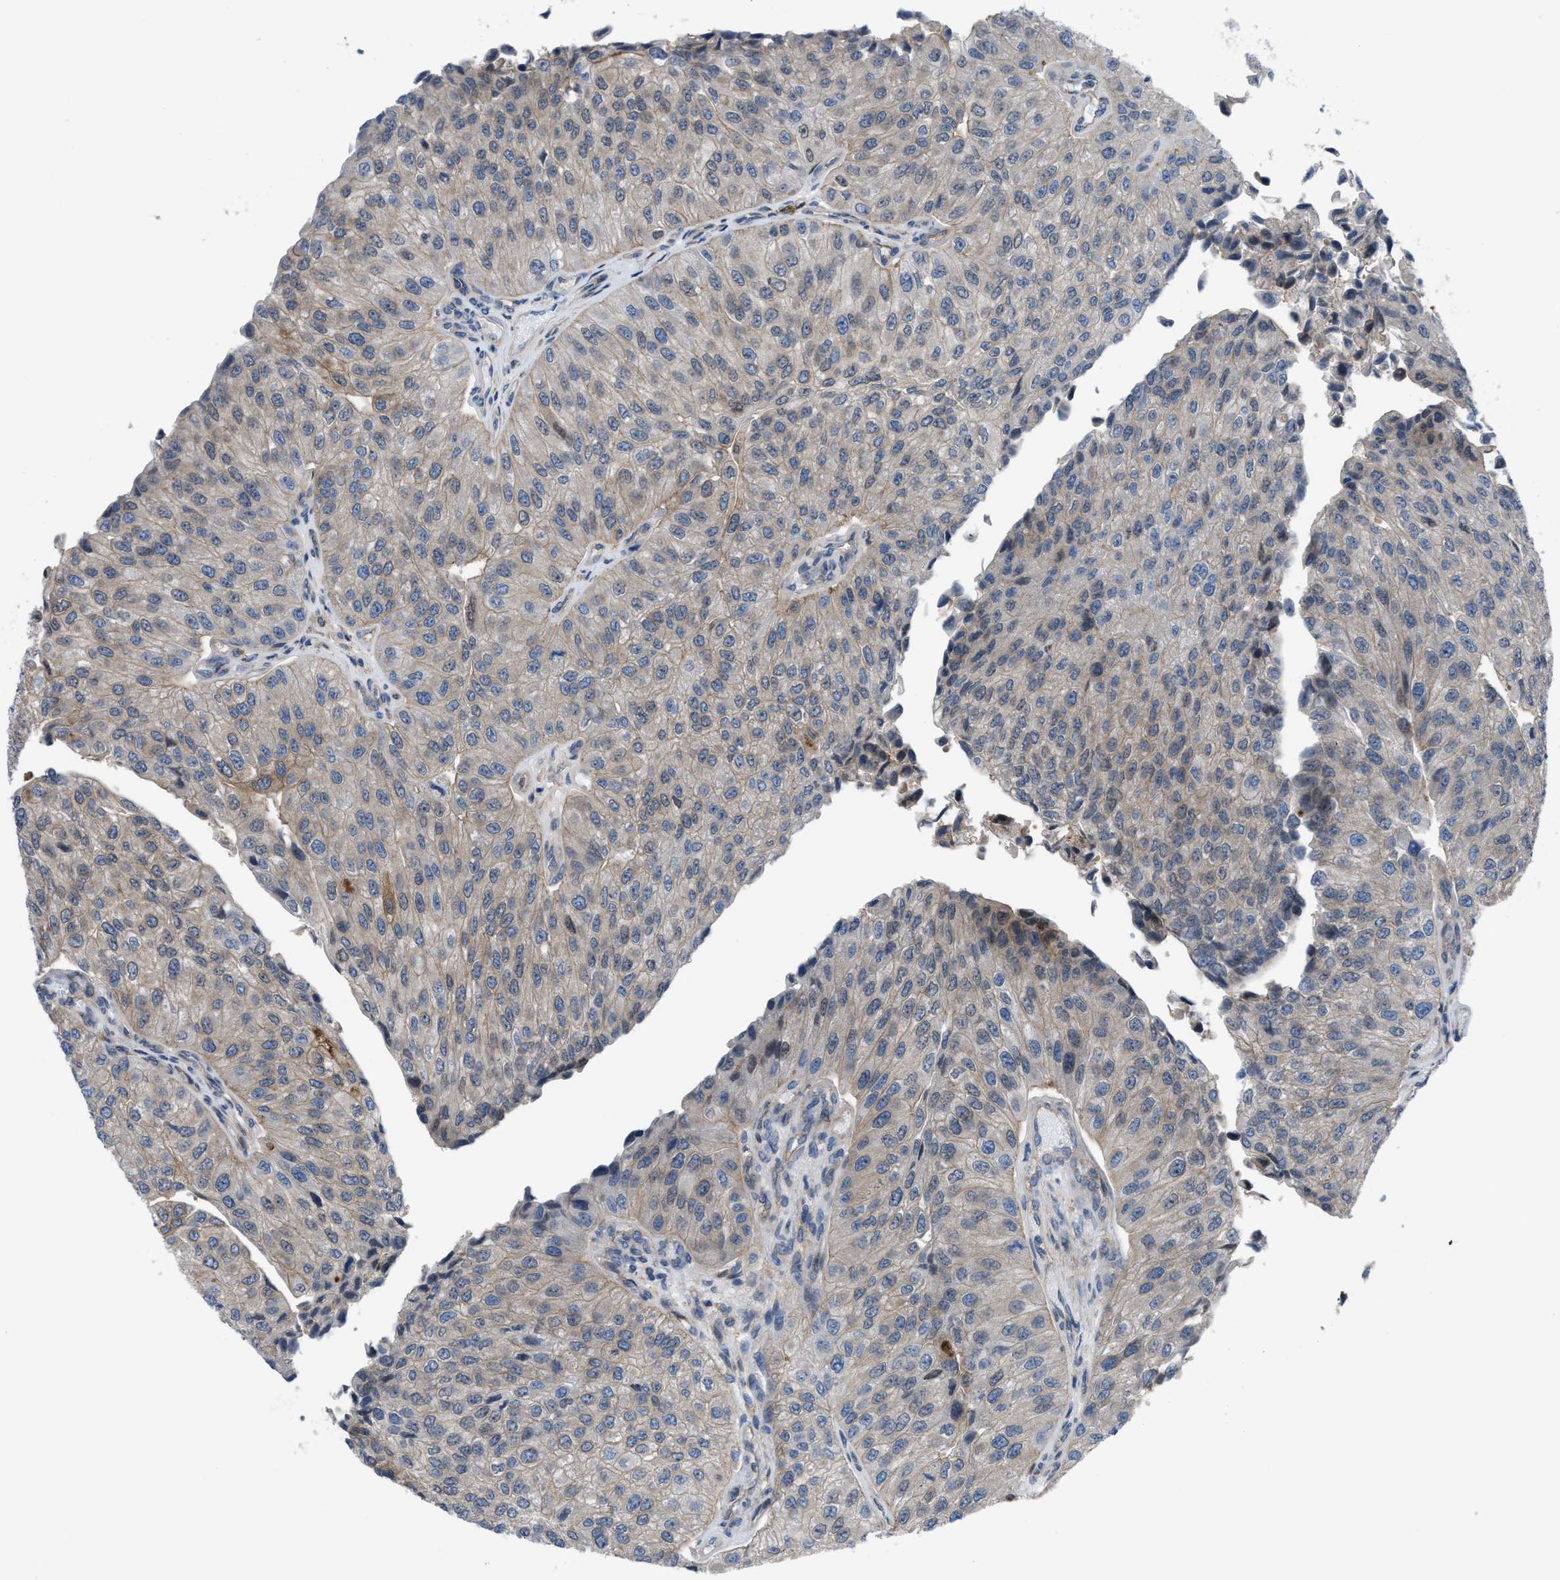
{"staining": {"intensity": "weak", "quantity": "<25%", "location": "cytoplasmic/membranous"}, "tissue": "urothelial cancer", "cell_type": "Tumor cells", "image_type": "cancer", "snomed": [{"axis": "morphology", "description": "Urothelial carcinoma, High grade"}, {"axis": "topography", "description": "Kidney"}, {"axis": "topography", "description": "Urinary bladder"}], "caption": "DAB immunohistochemical staining of urothelial cancer shows no significant staining in tumor cells.", "gene": "MYO18A", "patient": {"sex": "male", "age": 77}}